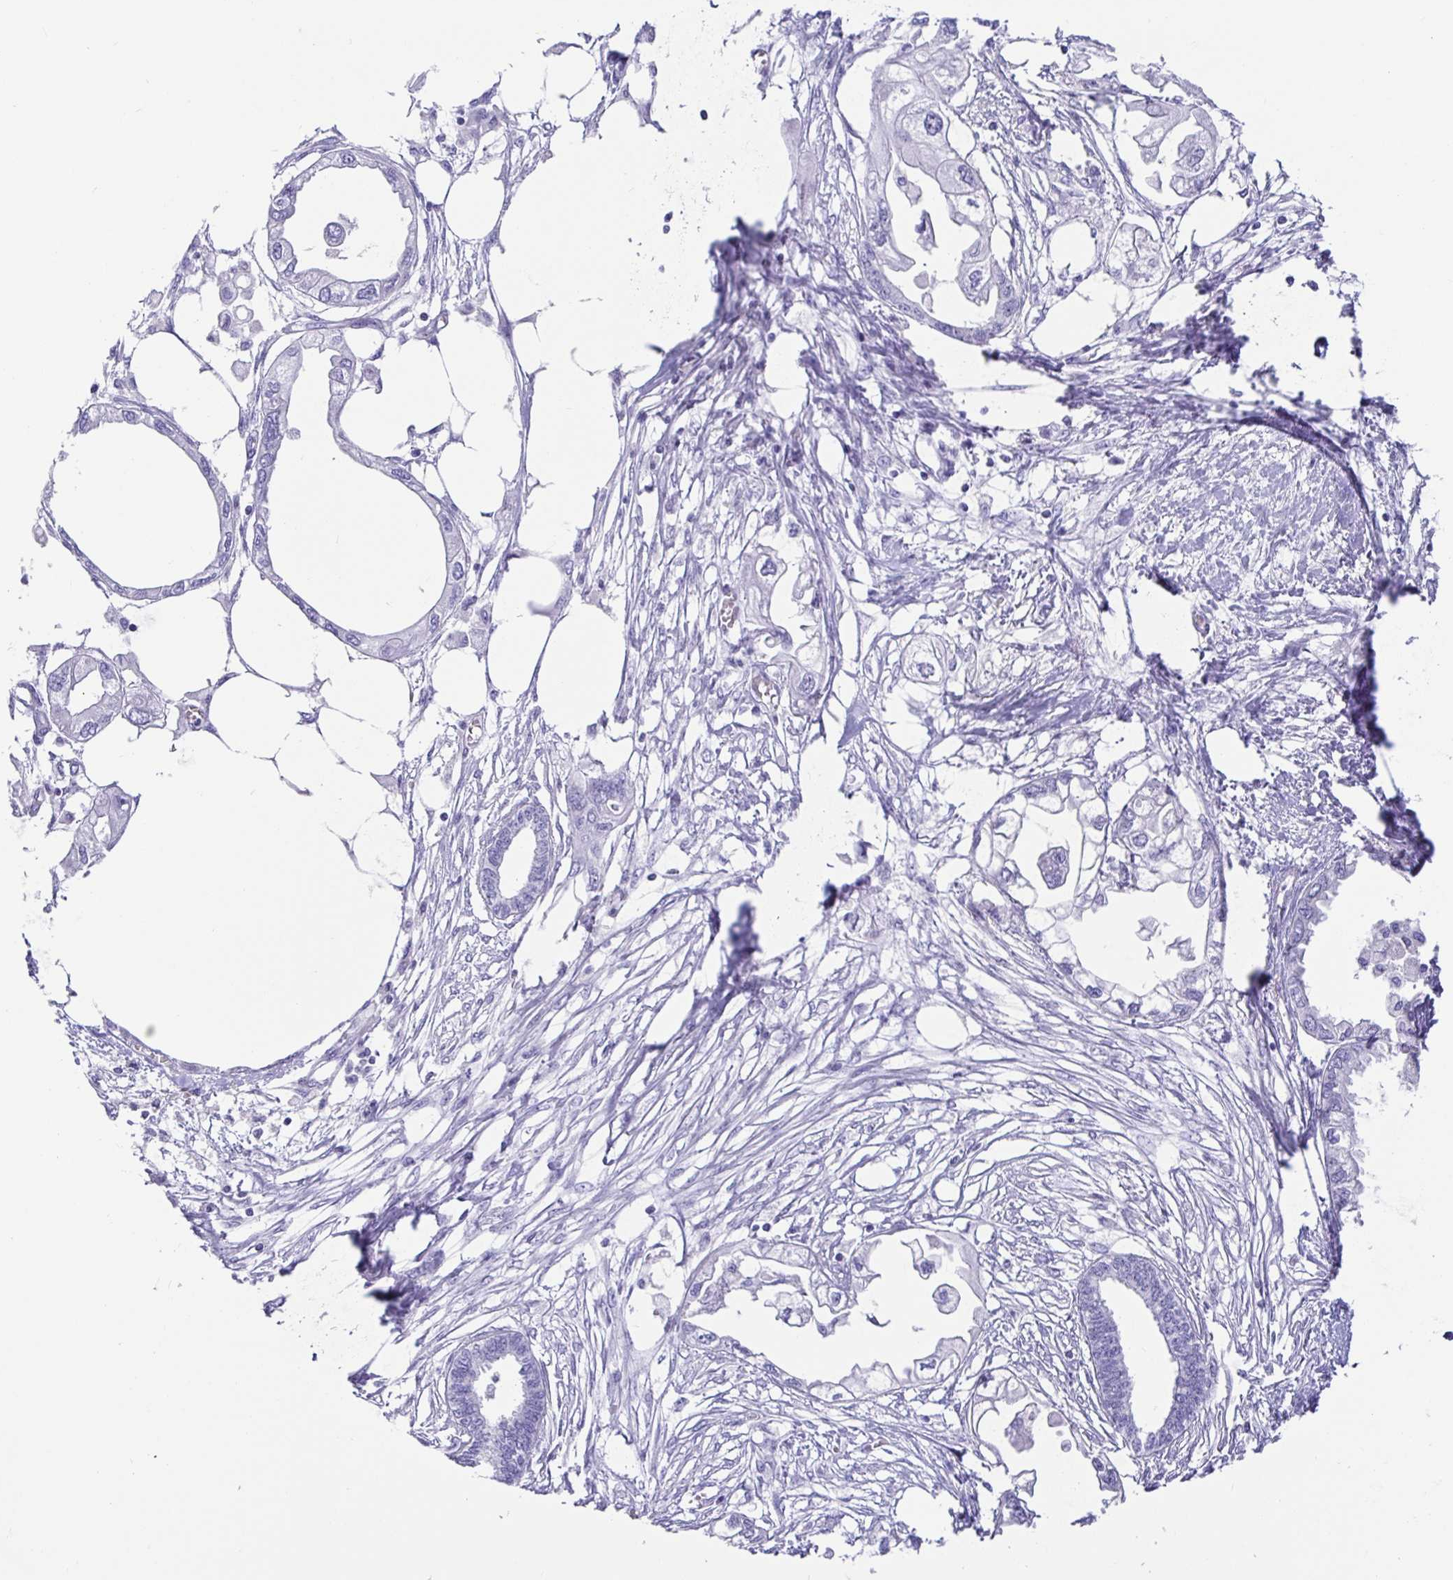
{"staining": {"intensity": "negative", "quantity": "none", "location": "none"}, "tissue": "endometrial cancer", "cell_type": "Tumor cells", "image_type": "cancer", "snomed": [{"axis": "morphology", "description": "Adenocarcinoma, NOS"}, {"axis": "morphology", "description": "Adenocarcinoma, metastatic, NOS"}, {"axis": "topography", "description": "Adipose tissue"}, {"axis": "topography", "description": "Endometrium"}], "caption": "Tumor cells show no significant protein expression in metastatic adenocarcinoma (endometrial).", "gene": "PRAMEF19", "patient": {"sex": "female", "age": 67}}